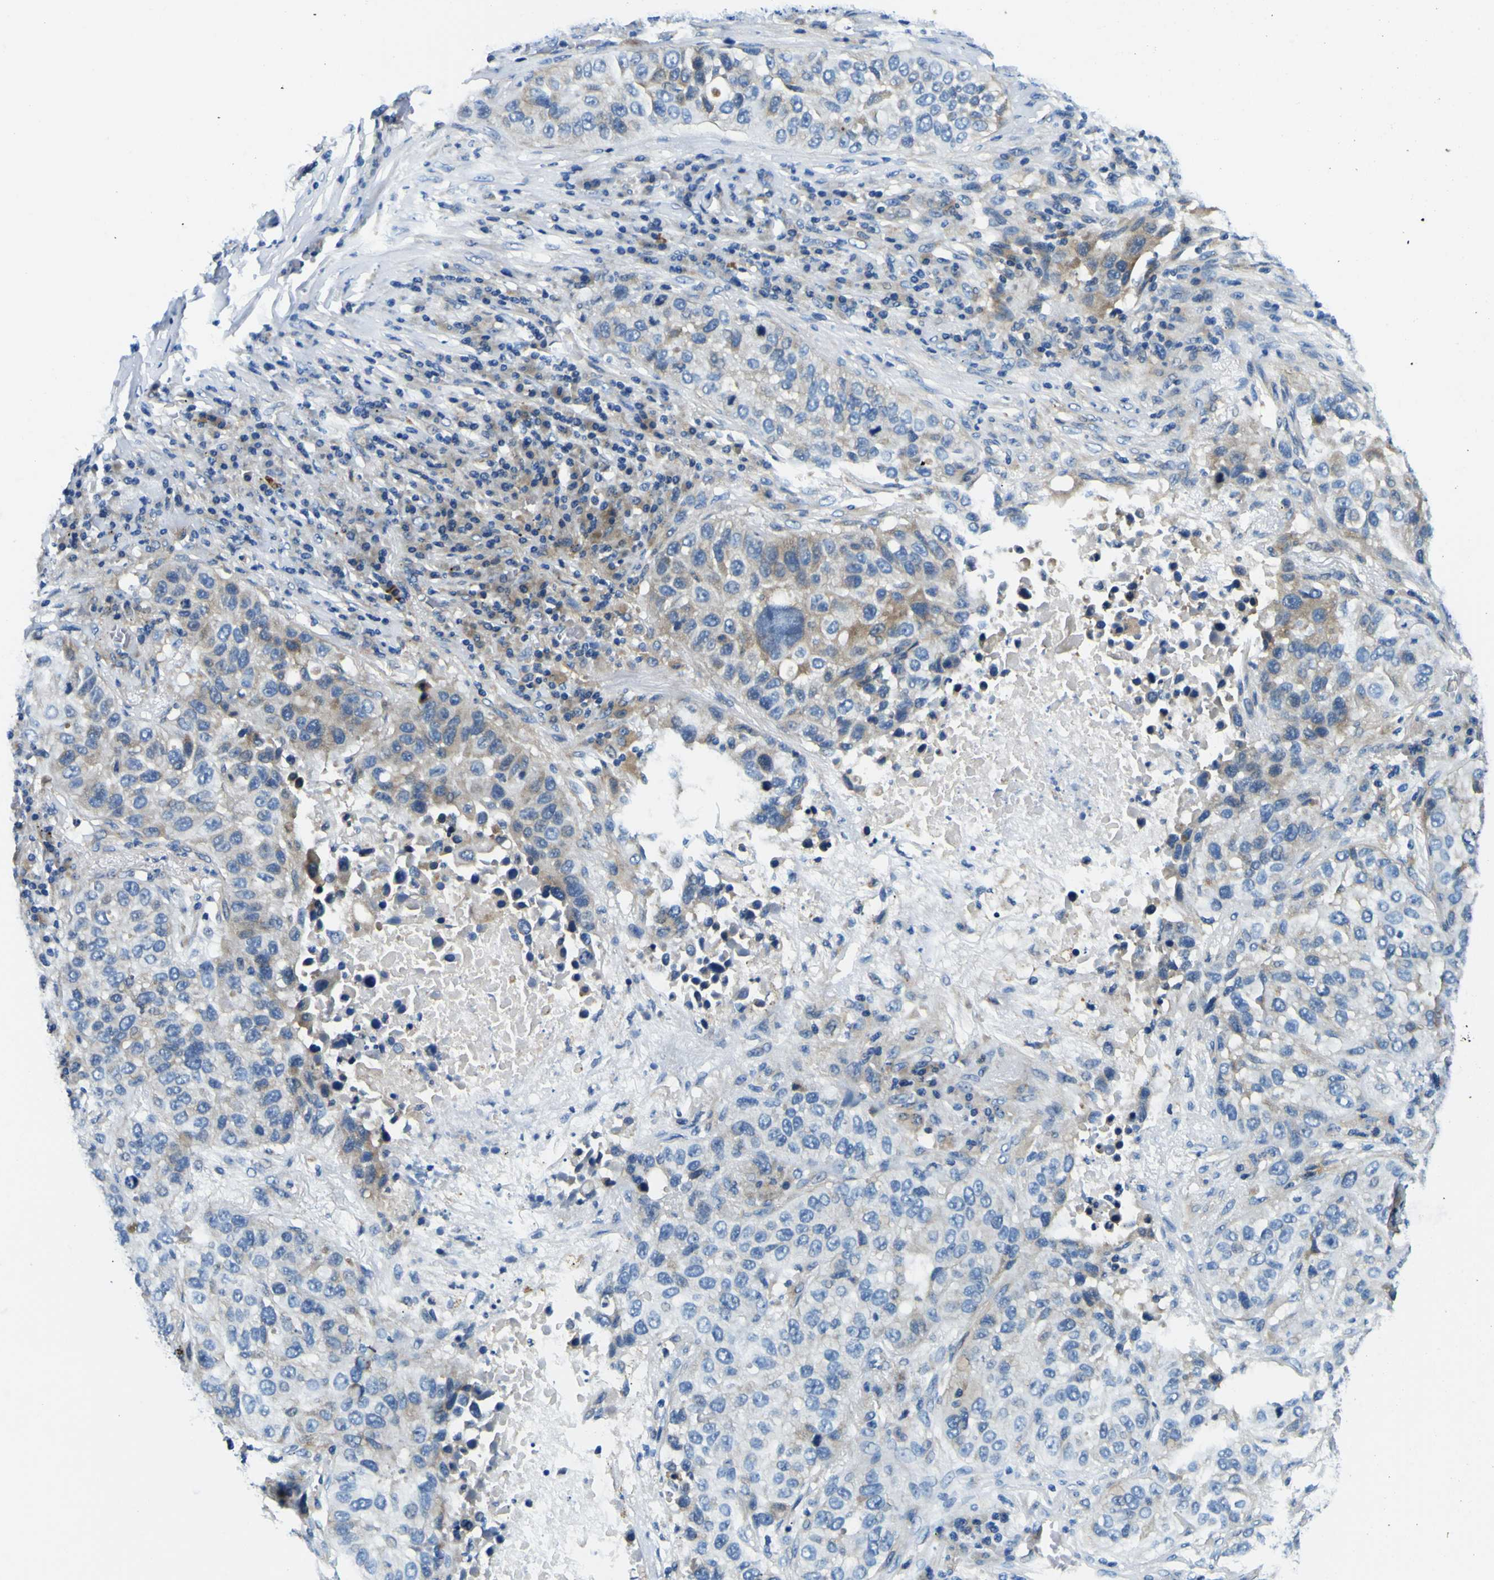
{"staining": {"intensity": "moderate", "quantity": "<25%", "location": "cytoplasmic/membranous"}, "tissue": "lung cancer", "cell_type": "Tumor cells", "image_type": "cancer", "snomed": [{"axis": "morphology", "description": "Squamous cell carcinoma, NOS"}, {"axis": "topography", "description": "Lung"}], "caption": "This micrograph reveals immunohistochemistry (IHC) staining of lung cancer (squamous cell carcinoma), with low moderate cytoplasmic/membranous positivity in about <25% of tumor cells.", "gene": "CLSTN1", "patient": {"sex": "male", "age": 57}}